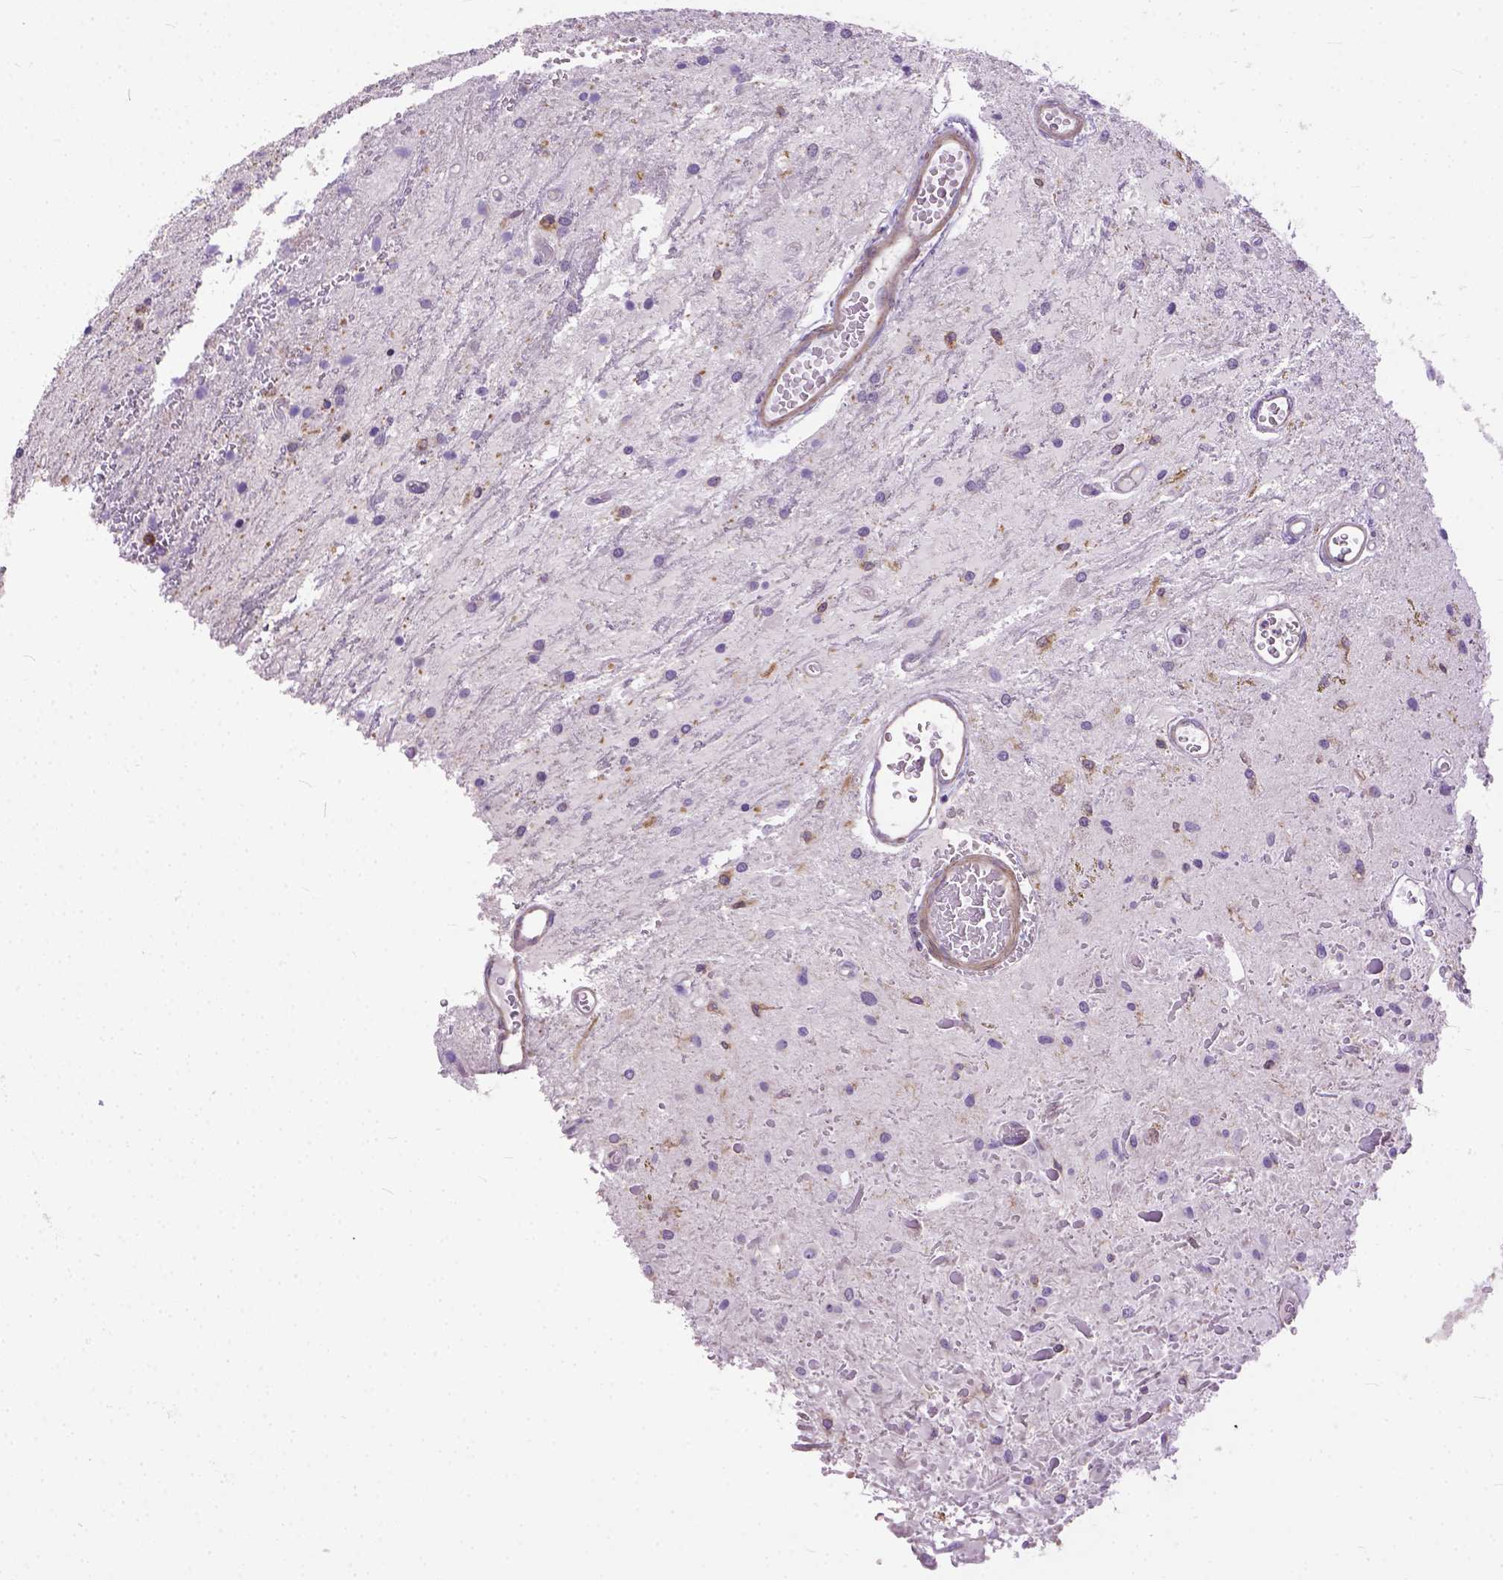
{"staining": {"intensity": "weak", "quantity": "<25%", "location": "cytoplasmic/membranous"}, "tissue": "glioma", "cell_type": "Tumor cells", "image_type": "cancer", "snomed": [{"axis": "morphology", "description": "Glioma, malignant, Low grade"}, {"axis": "topography", "description": "Cerebellum"}], "caption": "Tumor cells show no significant staining in malignant glioma (low-grade). (Immunohistochemistry (ihc), brightfield microscopy, high magnification).", "gene": "BANF2", "patient": {"sex": "female", "age": 14}}